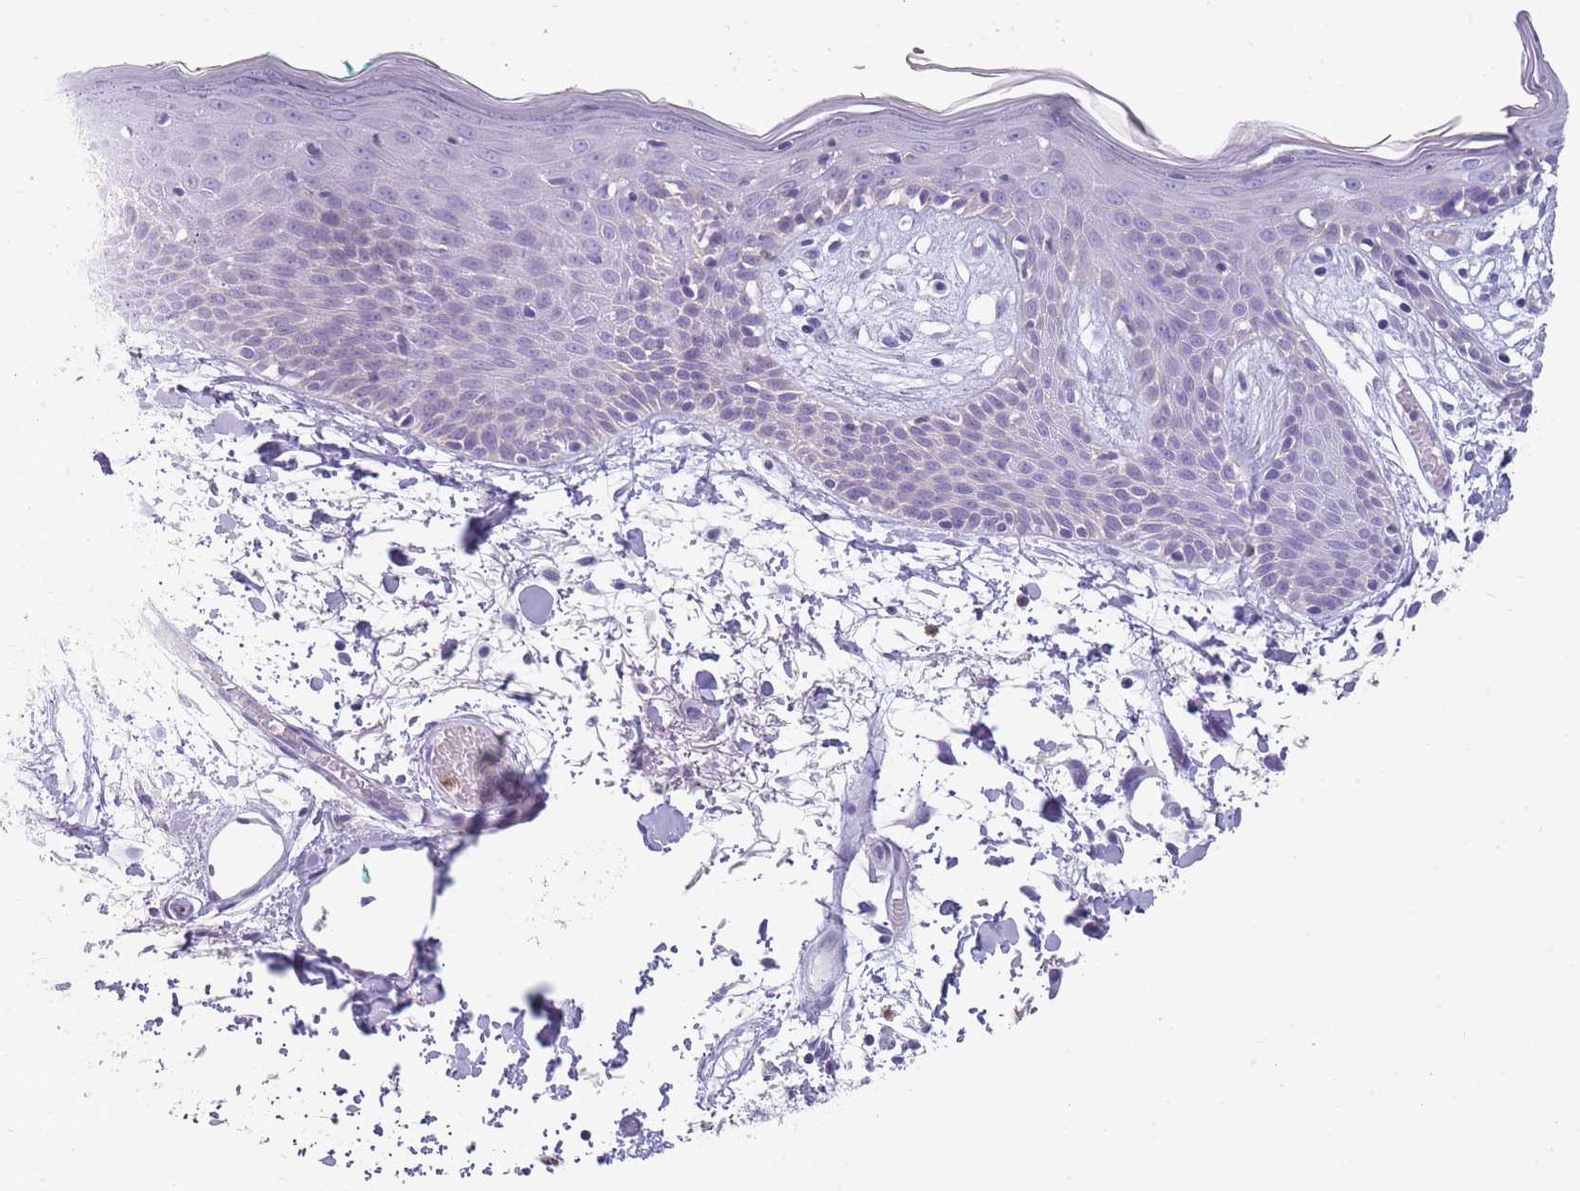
{"staining": {"intensity": "negative", "quantity": "none", "location": "none"}, "tissue": "skin", "cell_type": "Fibroblasts", "image_type": "normal", "snomed": [{"axis": "morphology", "description": "Normal tissue, NOS"}, {"axis": "topography", "description": "Skin"}], "caption": "A high-resolution micrograph shows immunohistochemistry staining of unremarkable skin, which exhibits no significant staining in fibroblasts.", "gene": "CR1L", "patient": {"sex": "male", "age": 79}}